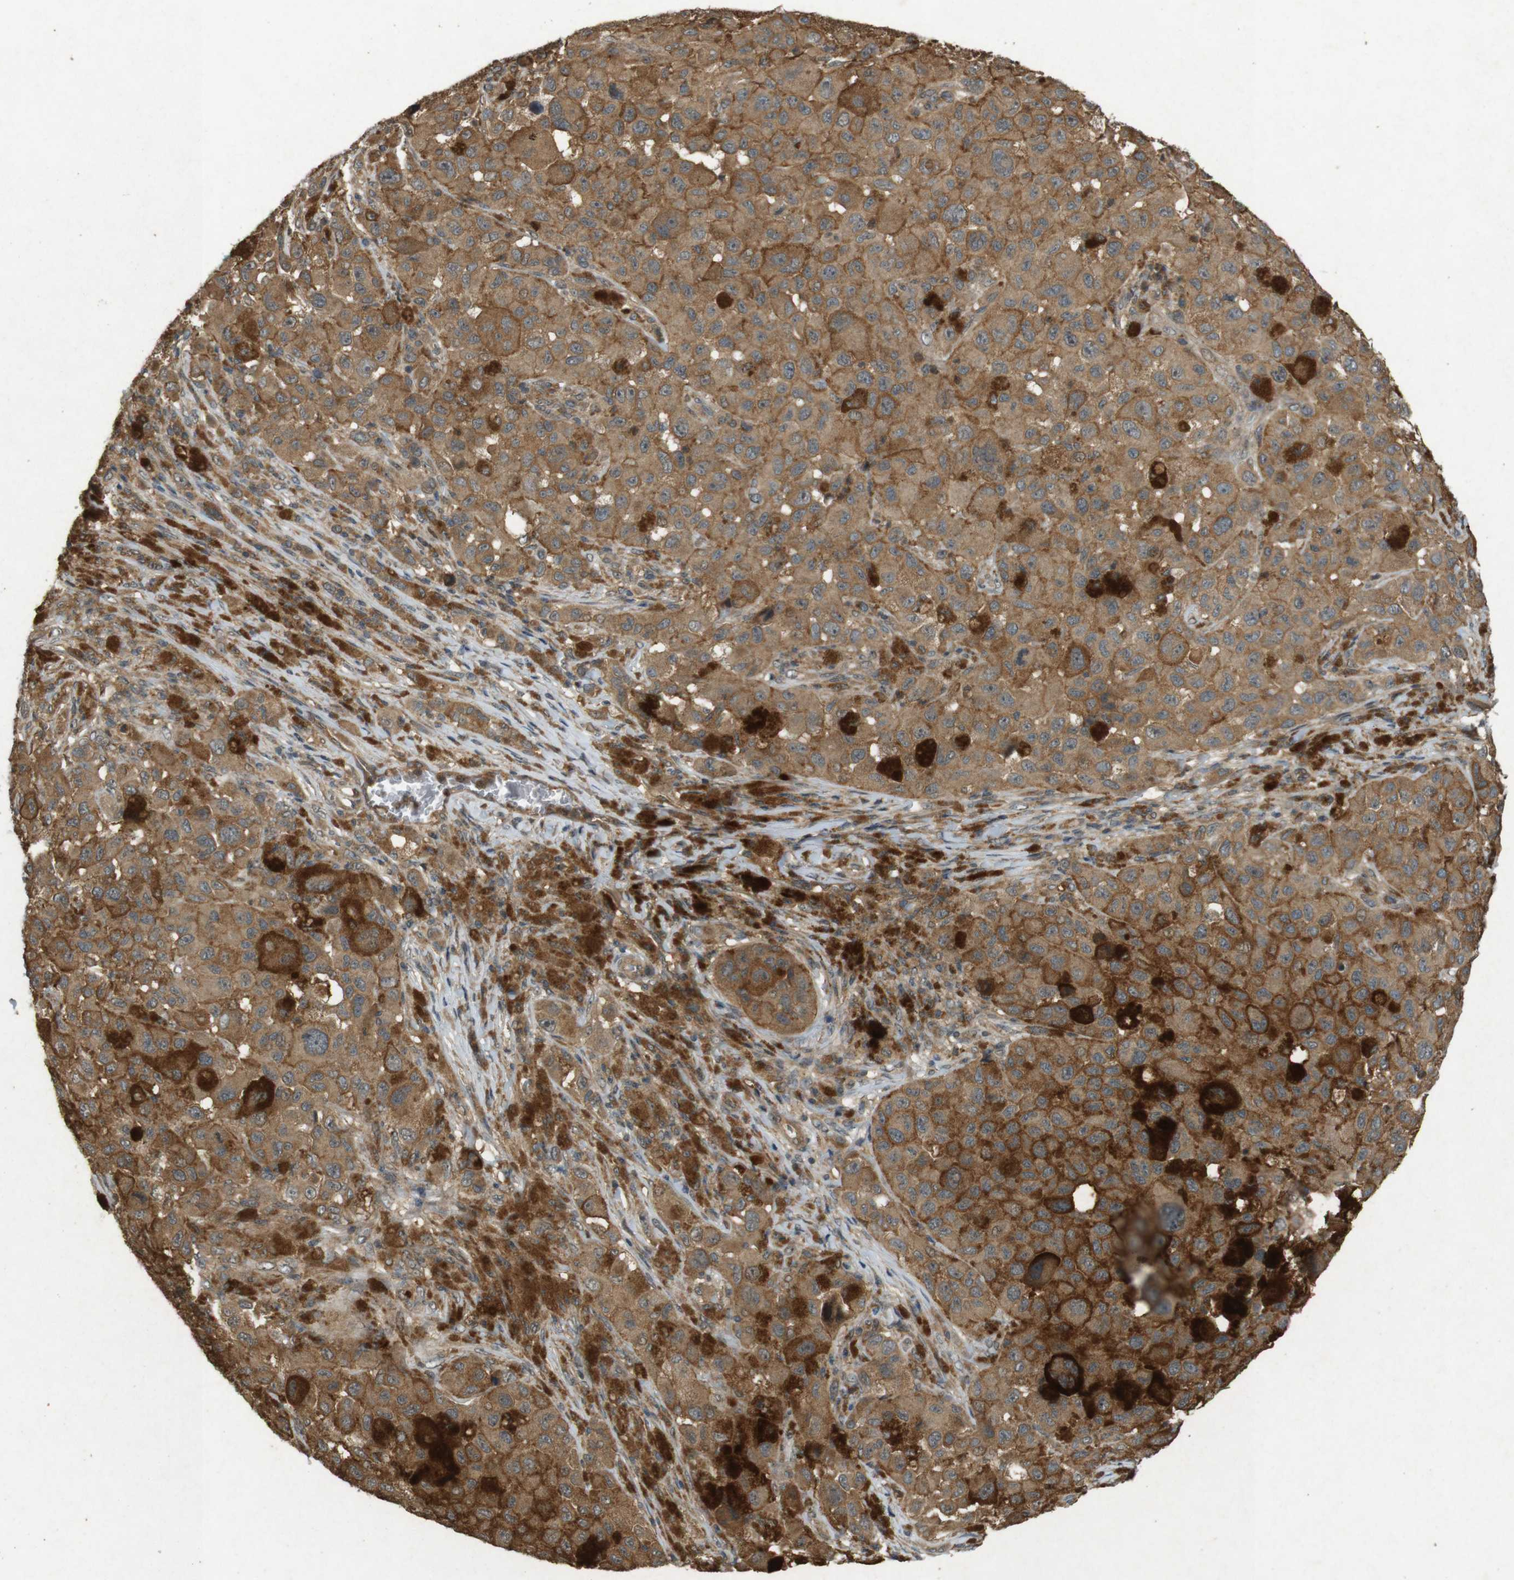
{"staining": {"intensity": "moderate", "quantity": ">75%", "location": "cytoplasmic/membranous"}, "tissue": "melanoma", "cell_type": "Tumor cells", "image_type": "cancer", "snomed": [{"axis": "morphology", "description": "Malignant melanoma, NOS"}, {"axis": "topography", "description": "Skin"}], "caption": "Immunohistochemistry micrograph of malignant melanoma stained for a protein (brown), which demonstrates medium levels of moderate cytoplasmic/membranous expression in about >75% of tumor cells.", "gene": "TAP1", "patient": {"sex": "male", "age": 96}}